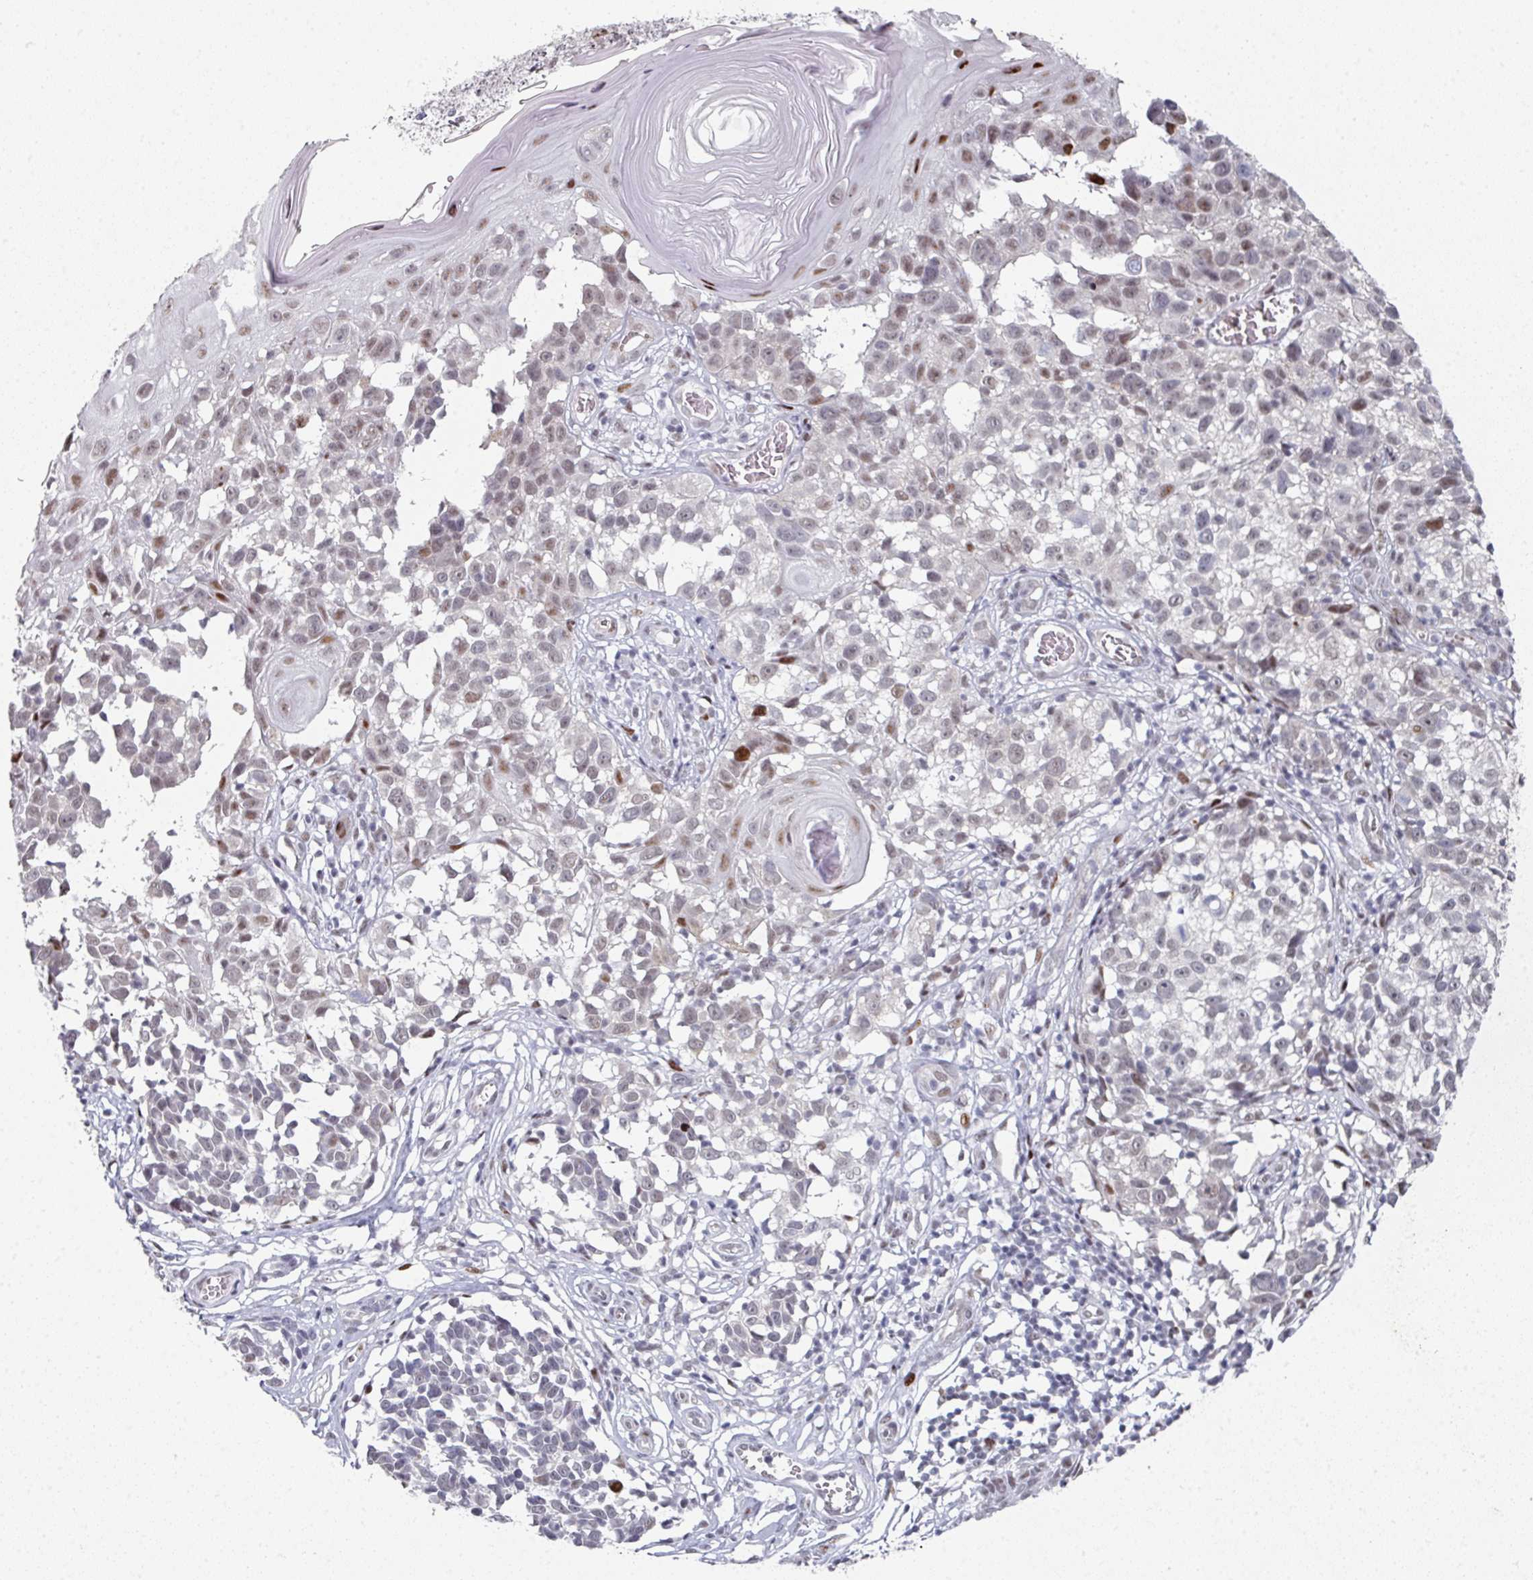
{"staining": {"intensity": "moderate", "quantity": "<25%", "location": "nuclear"}, "tissue": "melanoma", "cell_type": "Tumor cells", "image_type": "cancer", "snomed": [{"axis": "morphology", "description": "Malignant melanoma, NOS"}, {"axis": "topography", "description": "Skin"}], "caption": "Melanoma tissue reveals moderate nuclear expression in about <25% of tumor cells, visualized by immunohistochemistry.", "gene": "SF3B5", "patient": {"sex": "male", "age": 73}}